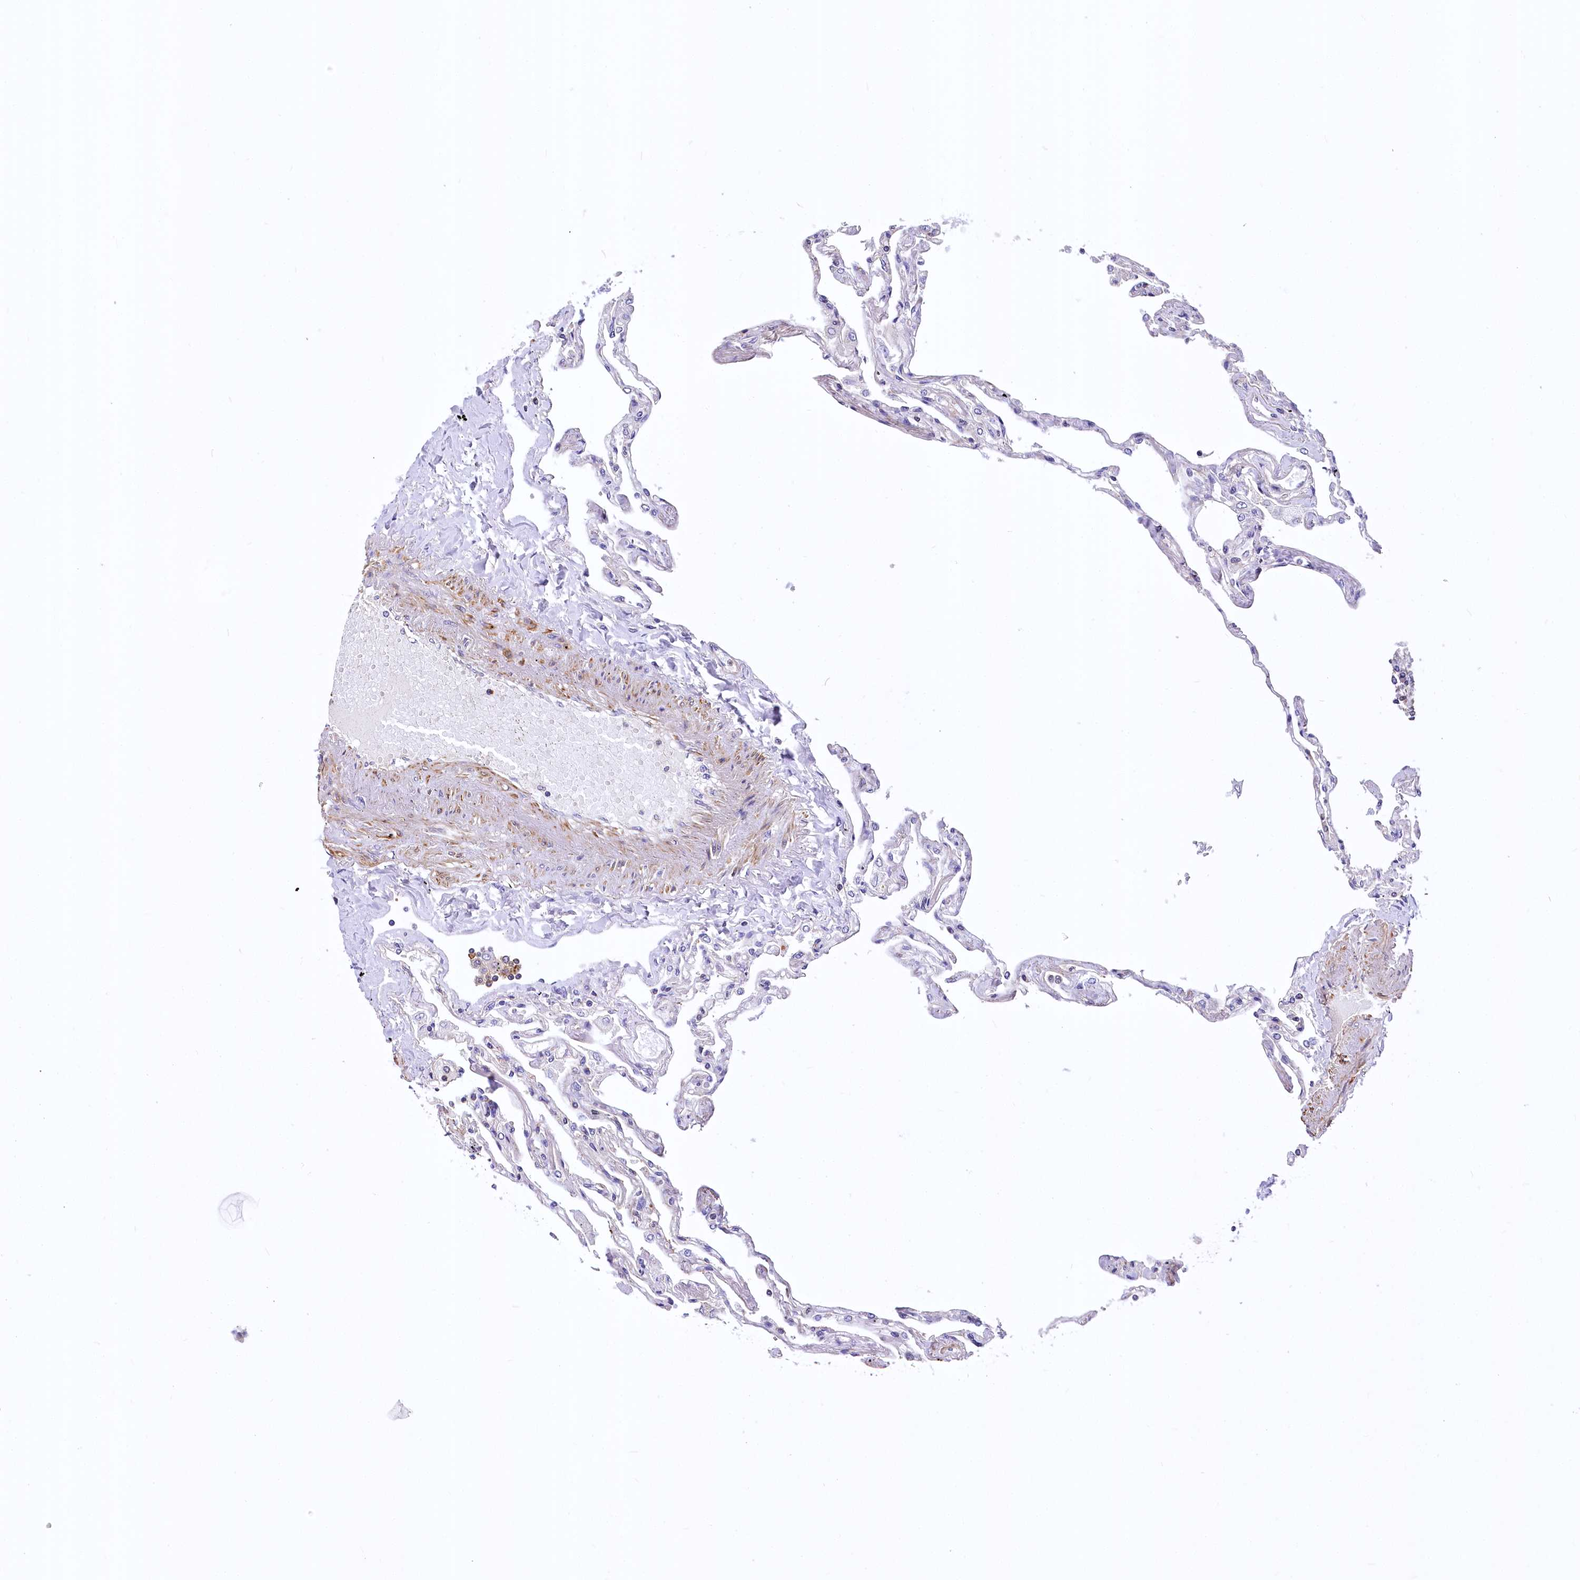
{"staining": {"intensity": "negative", "quantity": "none", "location": "none"}, "tissue": "lung", "cell_type": "Alveolar cells", "image_type": "normal", "snomed": [{"axis": "morphology", "description": "Normal tissue, NOS"}, {"axis": "topography", "description": "Lung"}], "caption": "Immunohistochemistry histopathology image of unremarkable lung: lung stained with DAB displays no significant protein positivity in alveolar cells.", "gene": "DPP3", "patient": {"sex": "female", "age": 67}}